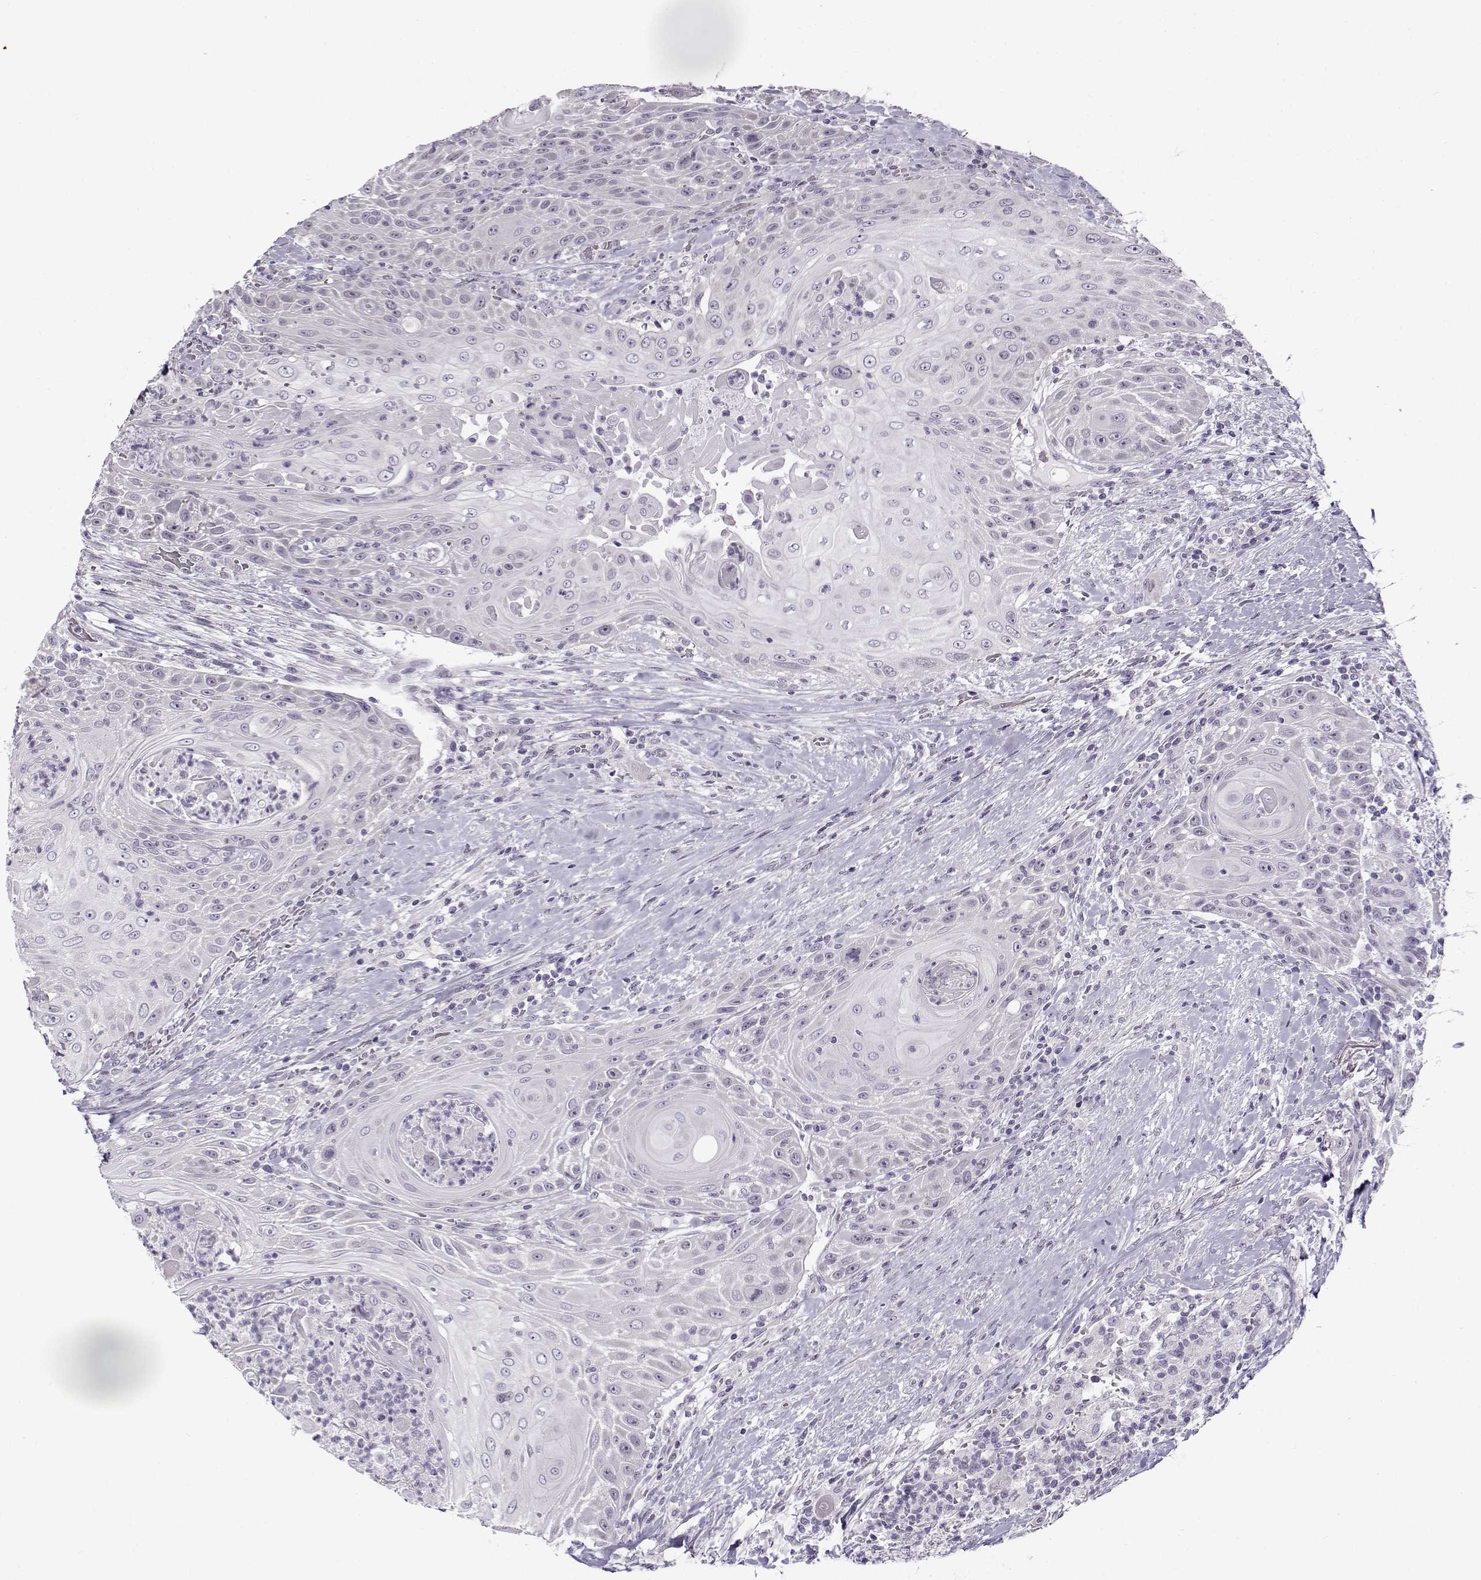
{"staining": {"intensity": "negative", "quantity": "none", "location": "none"}, "tissue": "head and neck cancer", "cell_type": "Tumor cells", "image_type": "cancer", "snomed": [{"axis": "morphology", "description": "Squamous cell carcinoma, NOS"}, {"axis": "topography", "description": "Head-Neck"}], "caption": "High power microscopy histopathology image of an immunohistochemistry image of head and neck cancer, revealing no significant staining in tumor cells. (Brightfield microscopy of DAB immunohistochemistry at high magnification).", "gene": "TEX55", "patient": {"sex": "male", "age": 69}}